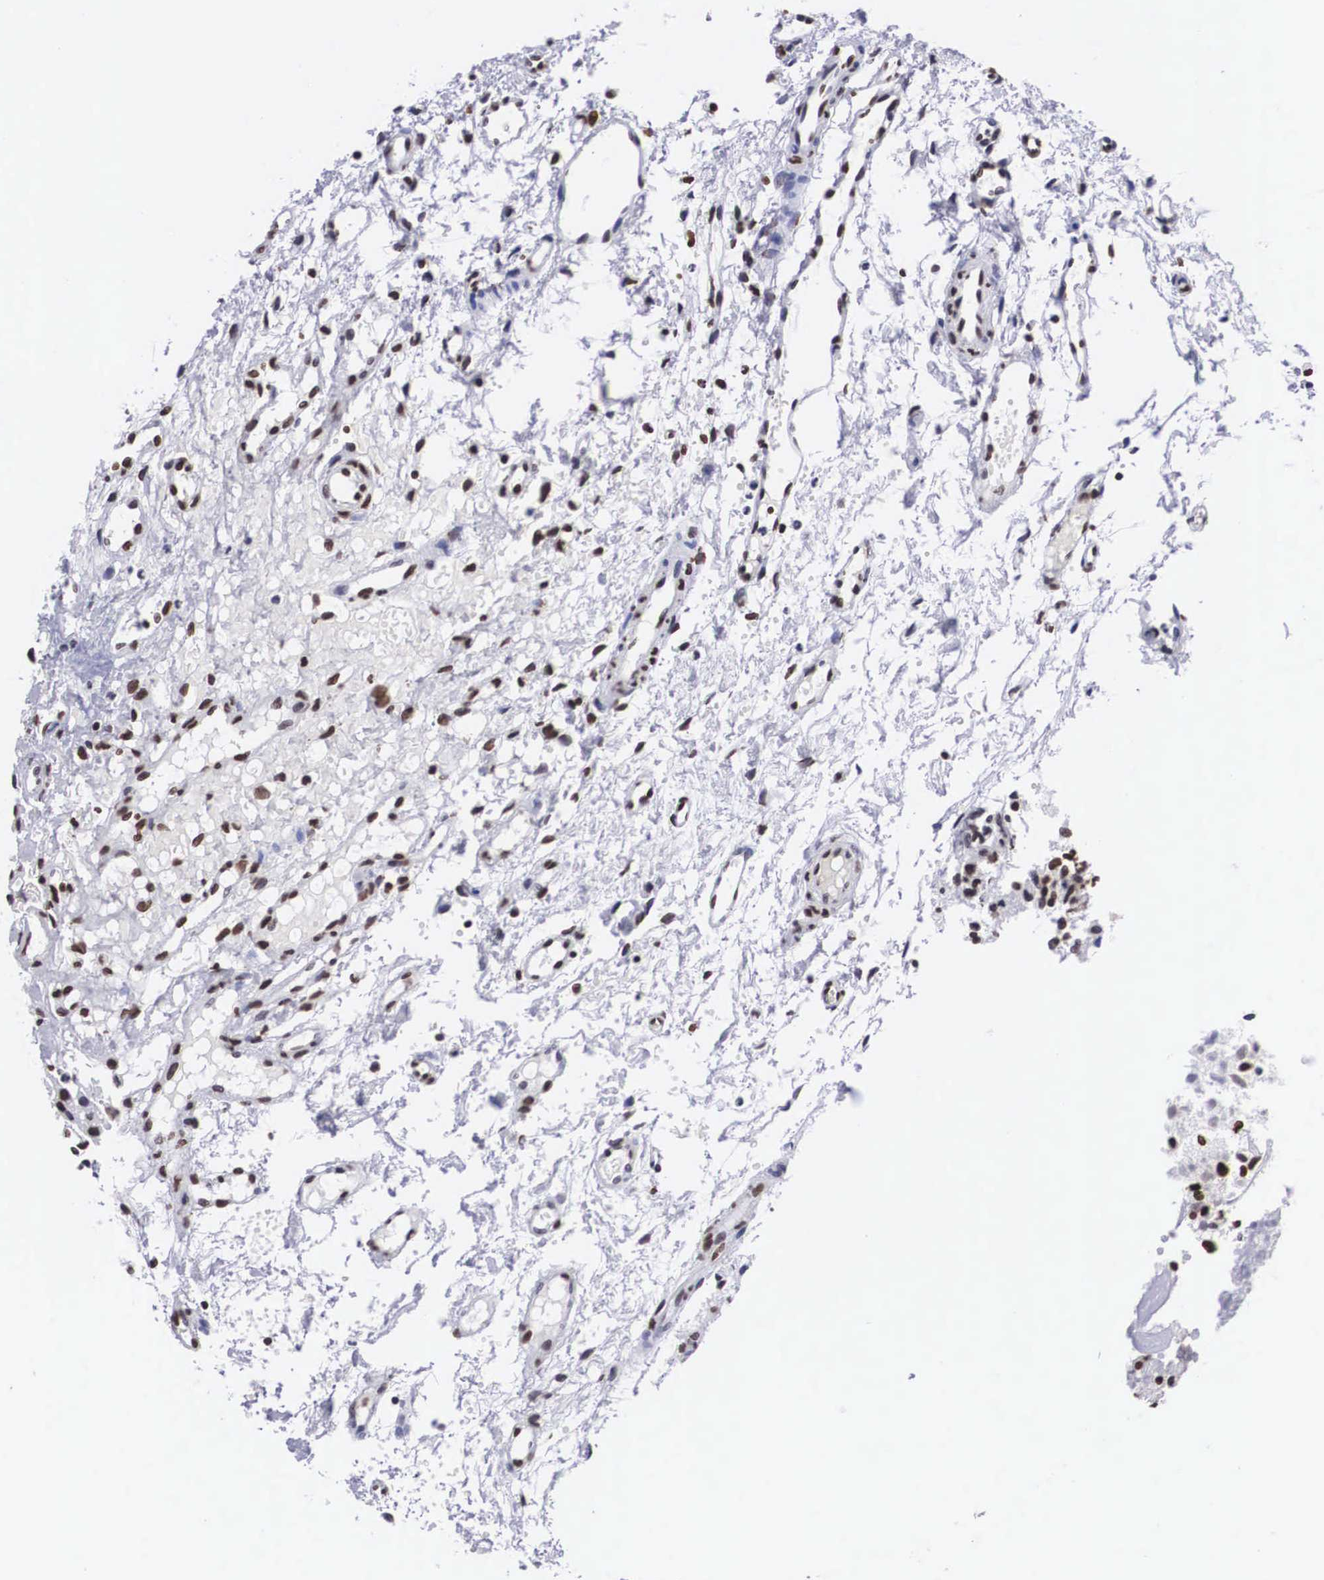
{"staining": {"intensity": "strong", "quantity": ">75%", "location": "nuclear"}, "tissue": "glioma", "cell_type": "Tumor cells", "image_type": "cancer", "snomed": [{"axis": "morphology", "description": "Glioma, malignant, High grade"}, {"axis": "topography", "description": "Brain"}], "caption": "Glioma stained for a protein (brown) demonstrates strong nuclear positive staining in about >75% of tumor cells.", "gene": "MECP2", "patient": {"sex": "male", "age": 77}}